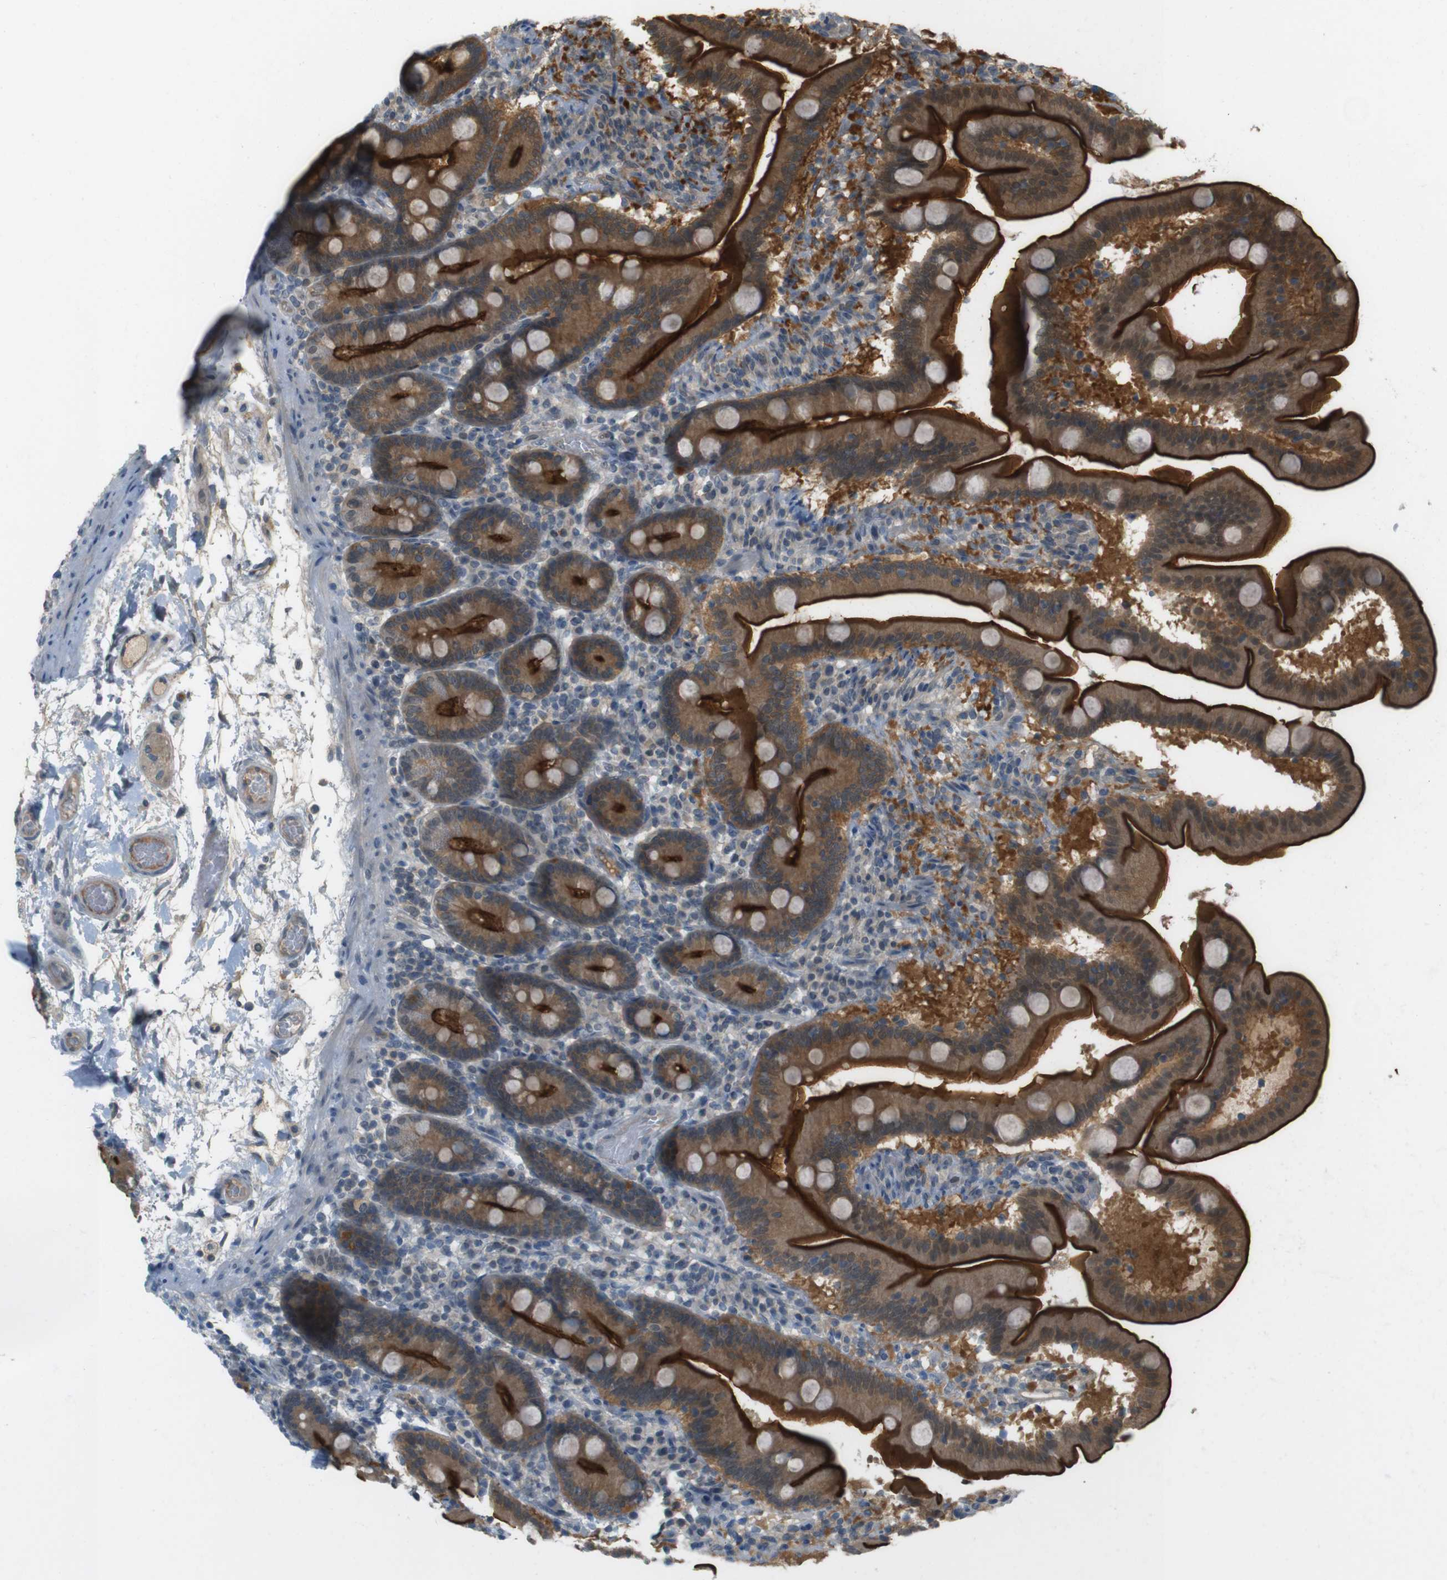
{"staining": {"intensity": "strong", "quantity": ">75%", "location": "cytoplasmic/membranous"}, "tissue": "duodenum", "cell_type": "Glandular cells", "image_type": "normal", "snomed": [{"axis": "morphology", "description": "Normal tissue, NOS"}, {"axis": "topography", "description": "Duodenum"}], "caption": "A high amount of strong cytoplasmic/membranous staining is seen in approximately >75% of glandular cells in benign duodenum.", "gene": "ZDHHC20", "patient": {"sex": "male", "age": 54}}